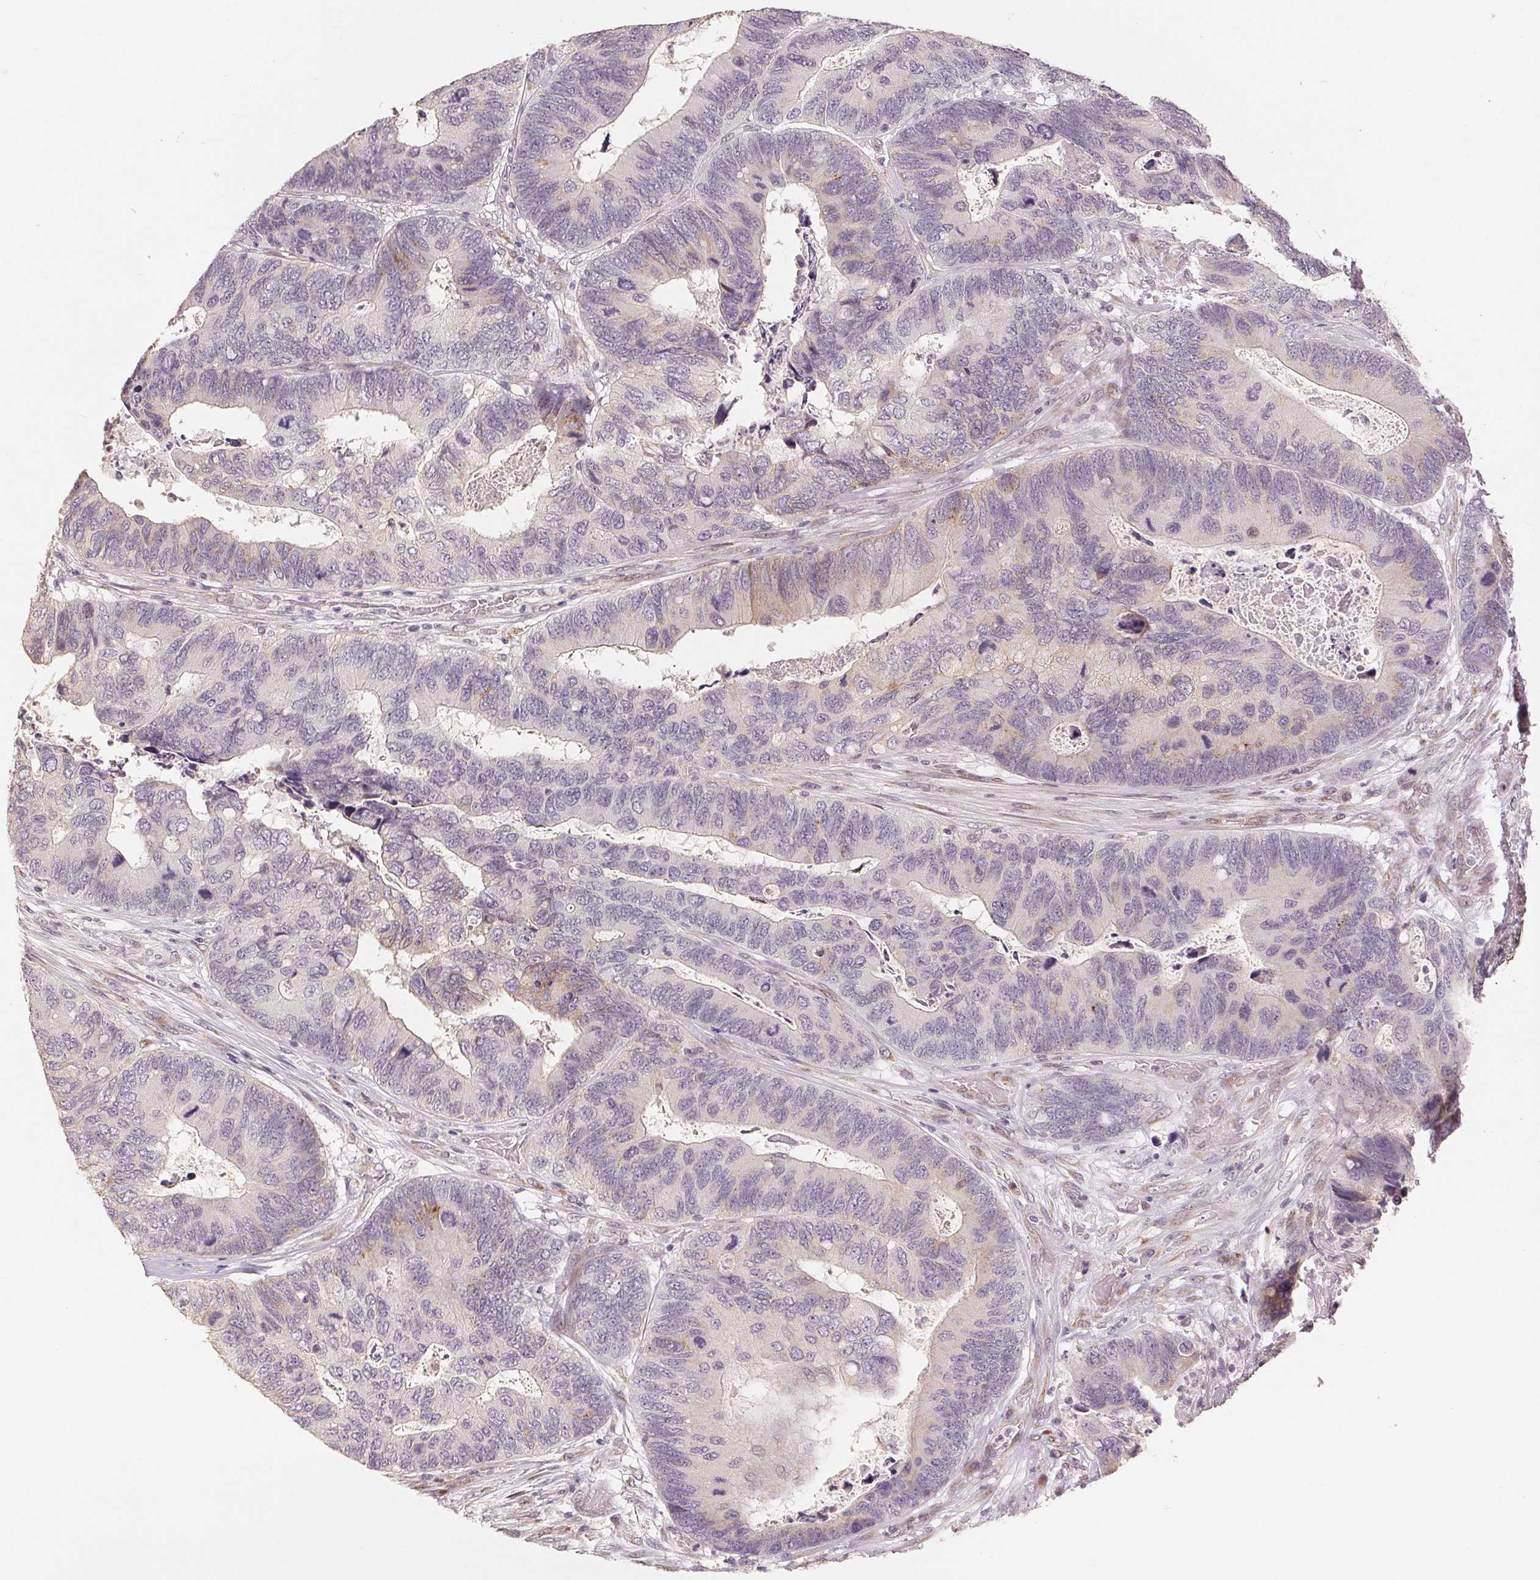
{"staining": {"intensity": "moderate", "quantity": "<25%", "location": "cytoplasmic/membranous"}, "tissue": "colorectal cancer", "cell_type": "Tumor cells", "image_type": "cancer", "snomed": [{"axis": "morphology", "description": "Adenocarcinoma, NOS"}, {"axis": "topography", "description": "Colon"}], "caption": "Immunohistochemical staining of human colorectal cancer (adenocarcinoma) shows moderate cytoplasmic/membranous protein staining in approximately <25% of tumor cells.", "gene": "TMSB15B", "patient": {"sex": "female", "age": 67}}